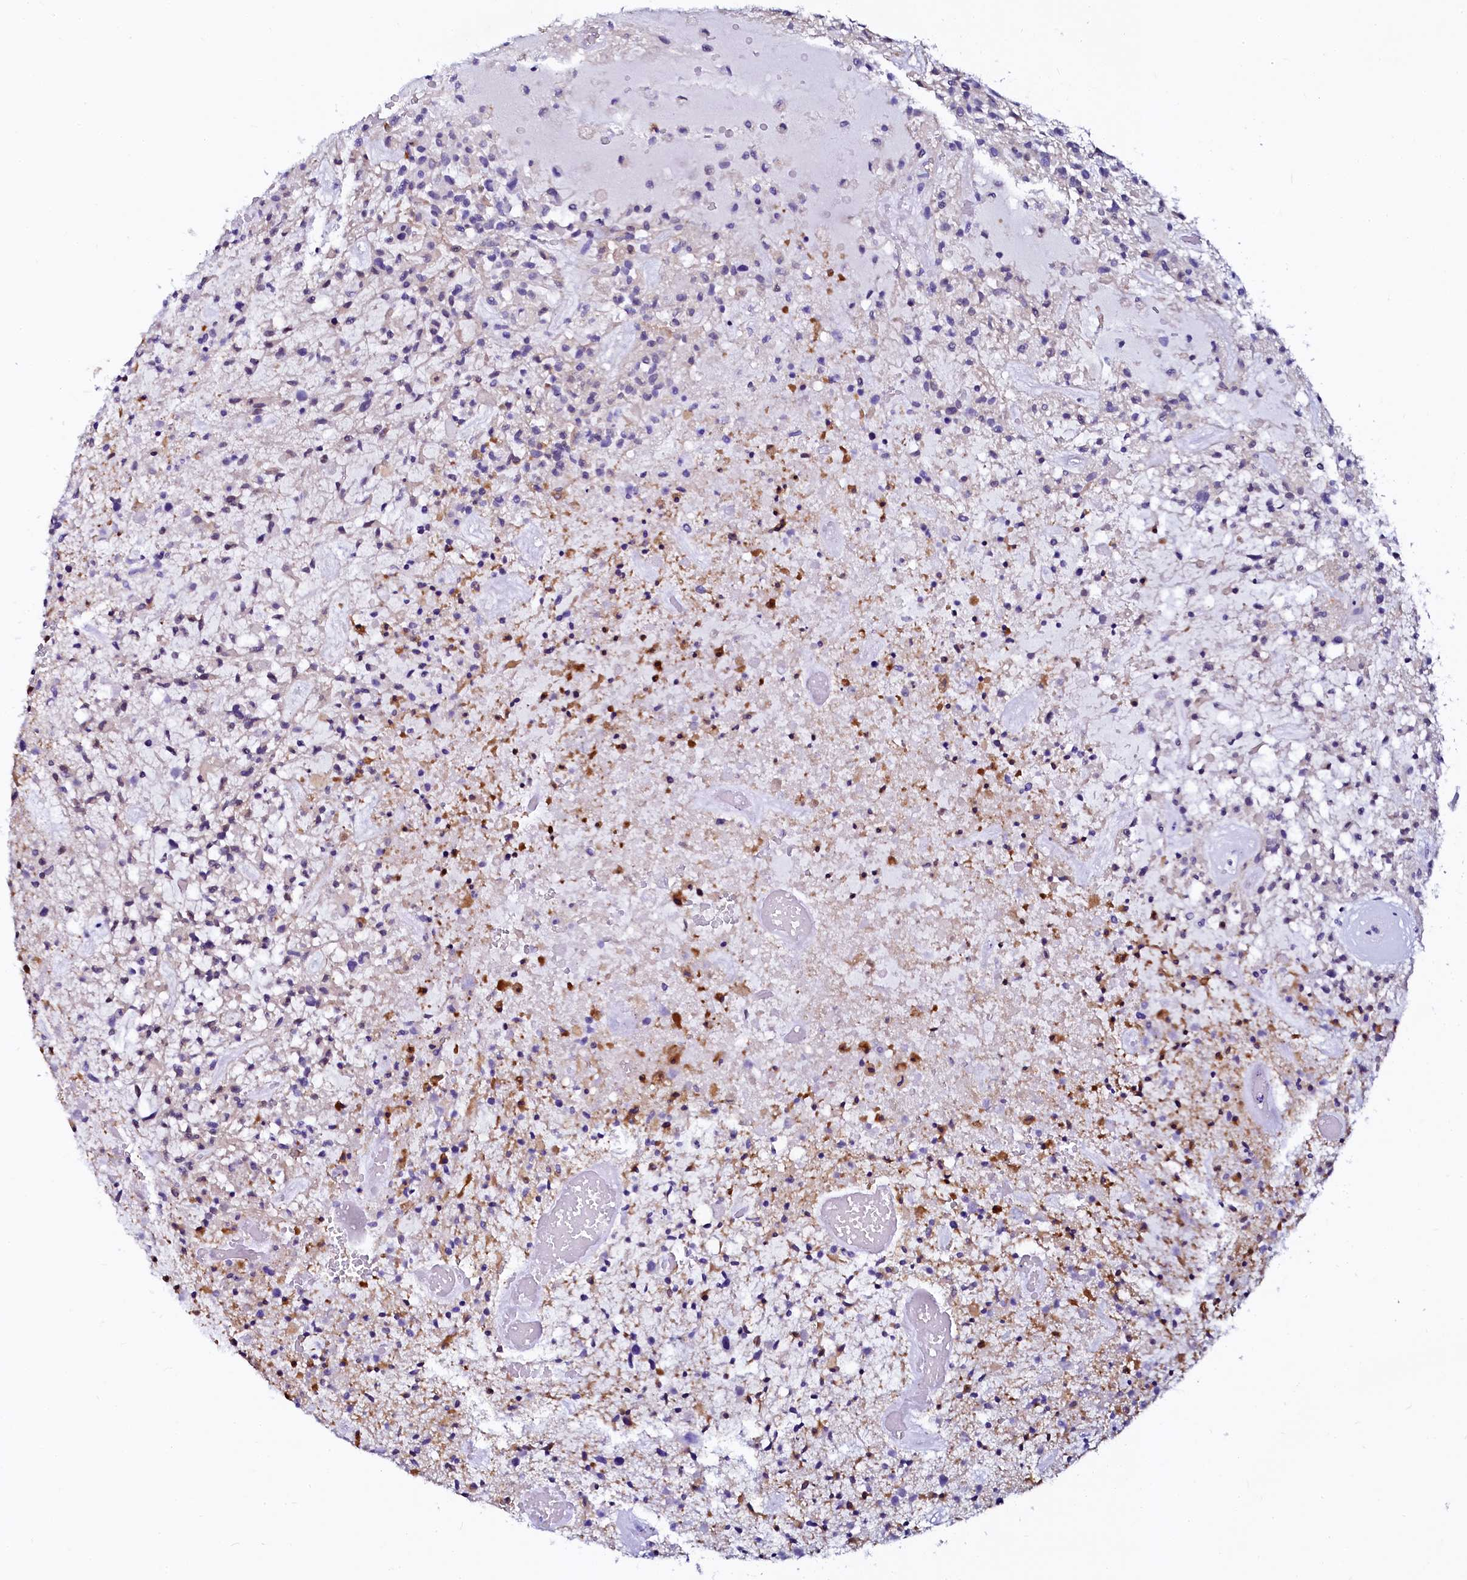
{"staining": {"intensity": "negative", "quantity": "none", "location": "none"}, "tissue": "glioma", "cell_type": "Tumor cells", "image_type": "cancer", "snomed": [{"axis": "morphology", "description": "Glioma, malignant, High grade"}, {"axis": "topography", "description": "Brain"}], "caption": "IHC micrograph of malignant high-grade glioma stained for a protein (brown), which reveals no positivity in tumor cells.", "gene": "SORD", "patient": {"sex": "male", "age": 47}}